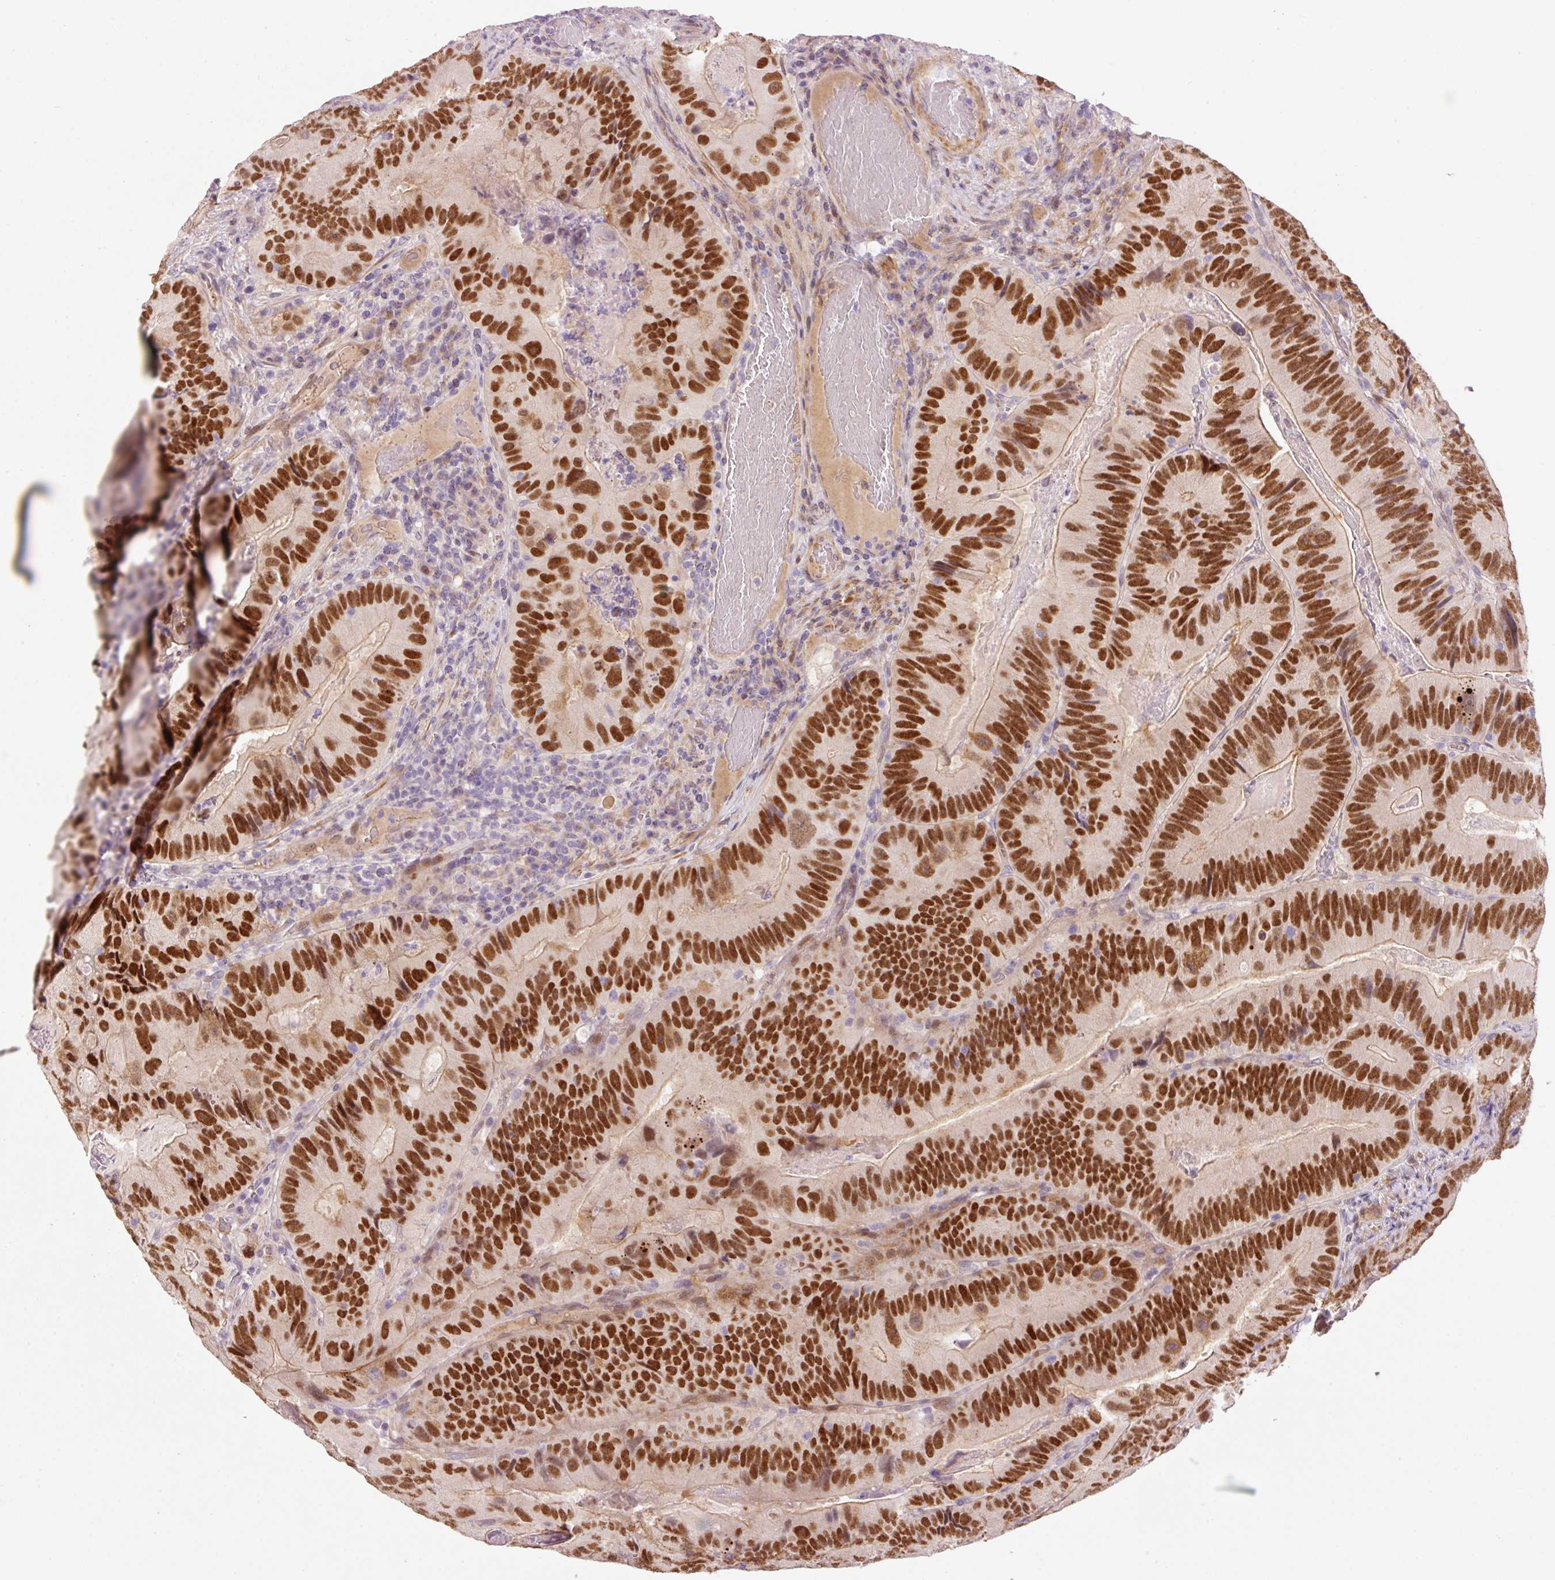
{"staining": {"intensity": "strong", "quantity": ">75%", "location": "nuclear"}, "tissue": "colorectal cancer", "cell_type": "Tumor cells", "image_type": "cancer", "snomed": [{"axis": "morphology", "description": "Adenocarcinoma, NOS"}, {"axis": "topography", "description": "Colon"}], "caption": "Strong nuclear expression is present in about >75% of tumor cells in colorectal cancer (adenocarcinoma).", "gene": "HNF1A", "patient": {"sex": "female", "age": 86}}